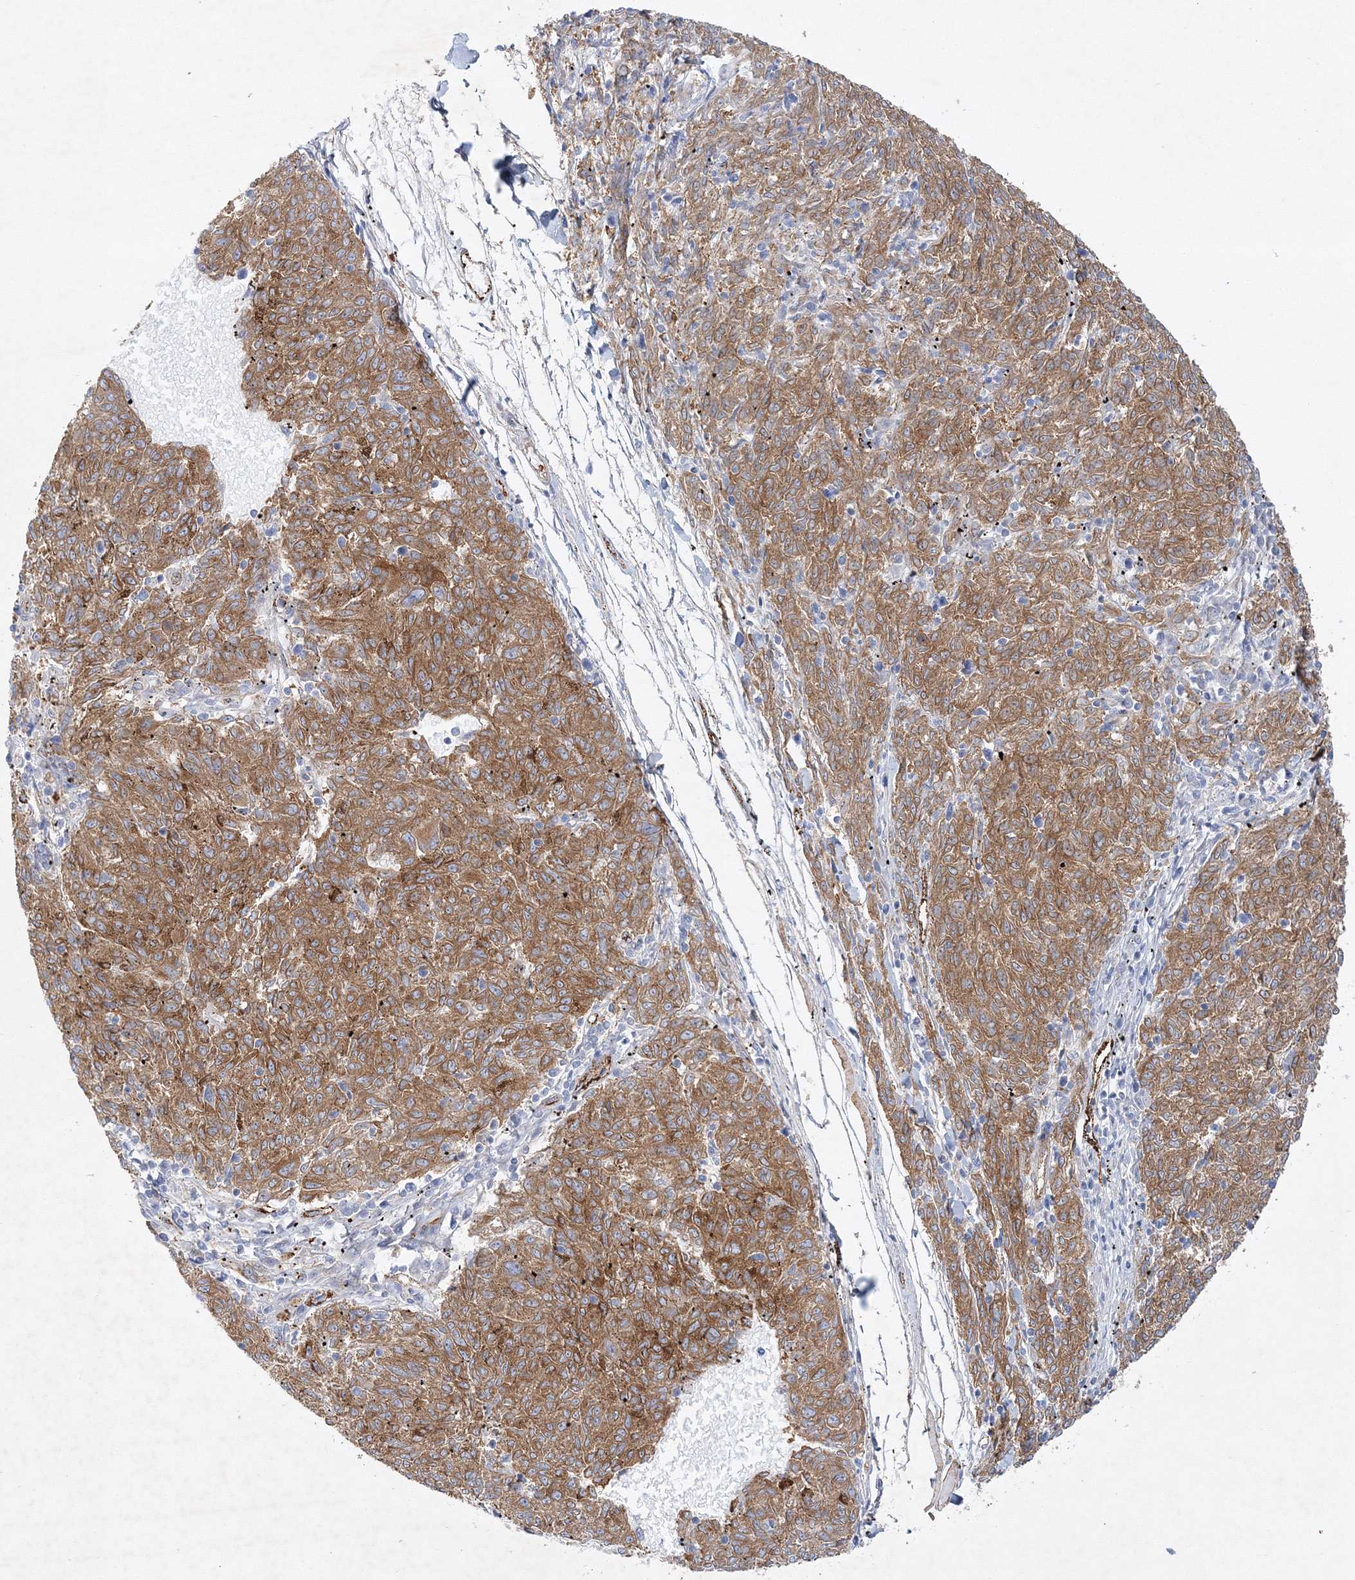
{"staining": {"intensity": "moderate", "quantity": ">75%", "location": "cytoplasmic/membranous"}, "tissue": "melanoma", "cell_type": "Tumor cells", "image_type": "cancer", "snomed": [{"axis": "morphology", "description": "Malignant melanoma, NOS"}, {"axis": "topography", "description": "Skin"}], "caption": "Immunohistochemical staining of human malignant melanoma reveals medium levels of moderate cytoplasmic/membranous positivity in about >75% of tumor cells.", "gene": "ZFYVE16", "patient": {"sex": "female", "age": 72}}